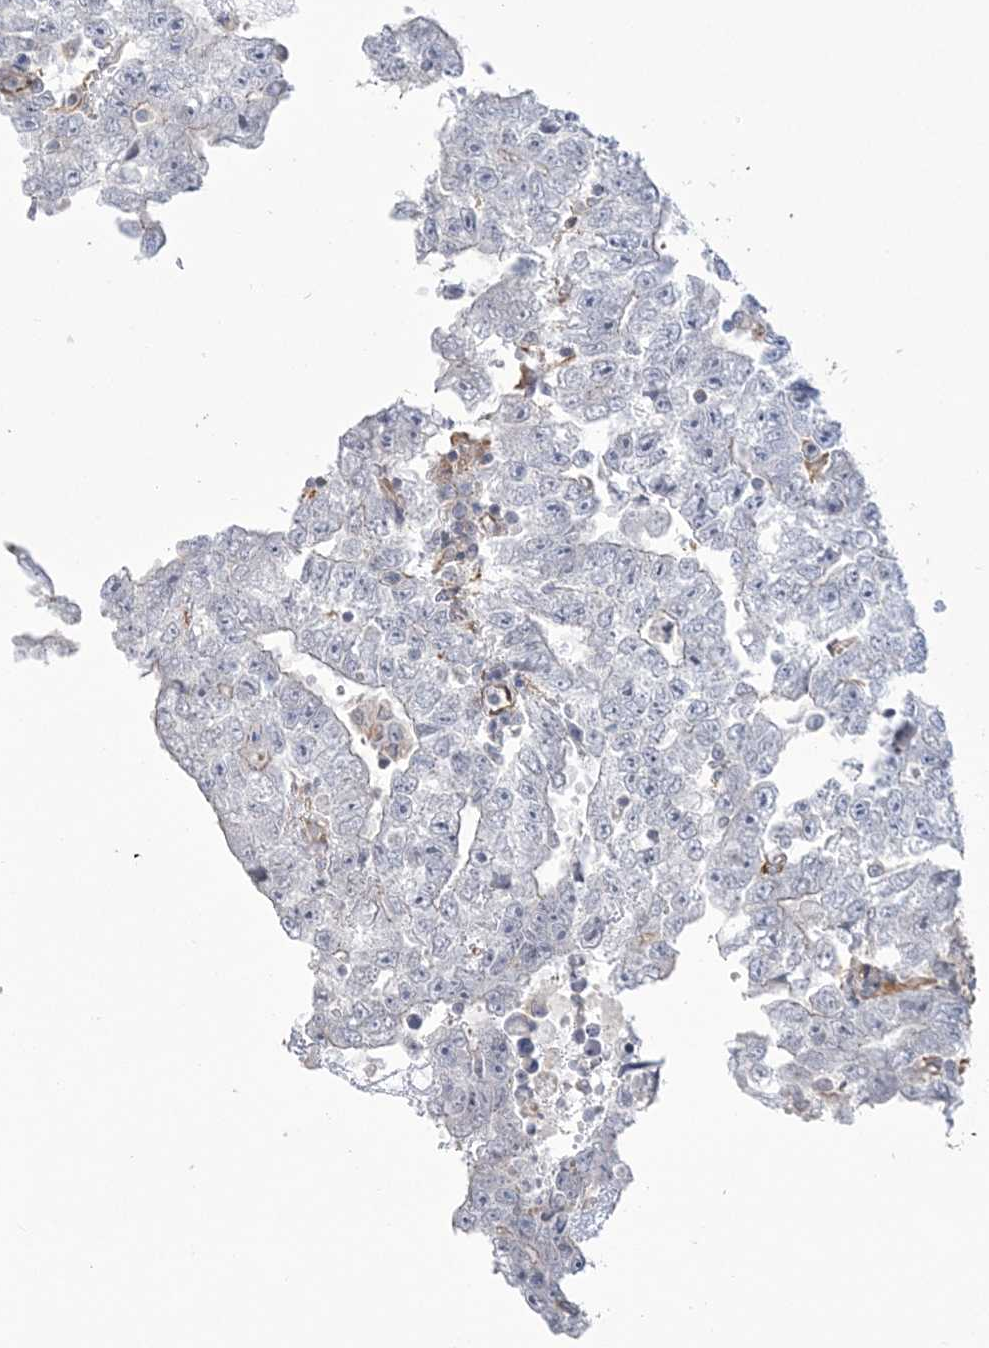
{"staining": {"intensity": "negative", "quantity": "none", "location": "none"}, "tissue": "testis cancer", "cell_type": "Tumor cells", "image_type": "cancer", "snomed": [{"axis": "morphology", "description": "Carcinoma, Embryonal, NOS"}, {"axis": "topography", "description": "Testis"}], "caption": "This is a micrograph of immunohistochemistry (IHC) staining of testis embryonal carcinoma, which shows no positivity in tumor cells.", "gene": "ZNF821", "patient": {"sex": "male", "age": 25}}